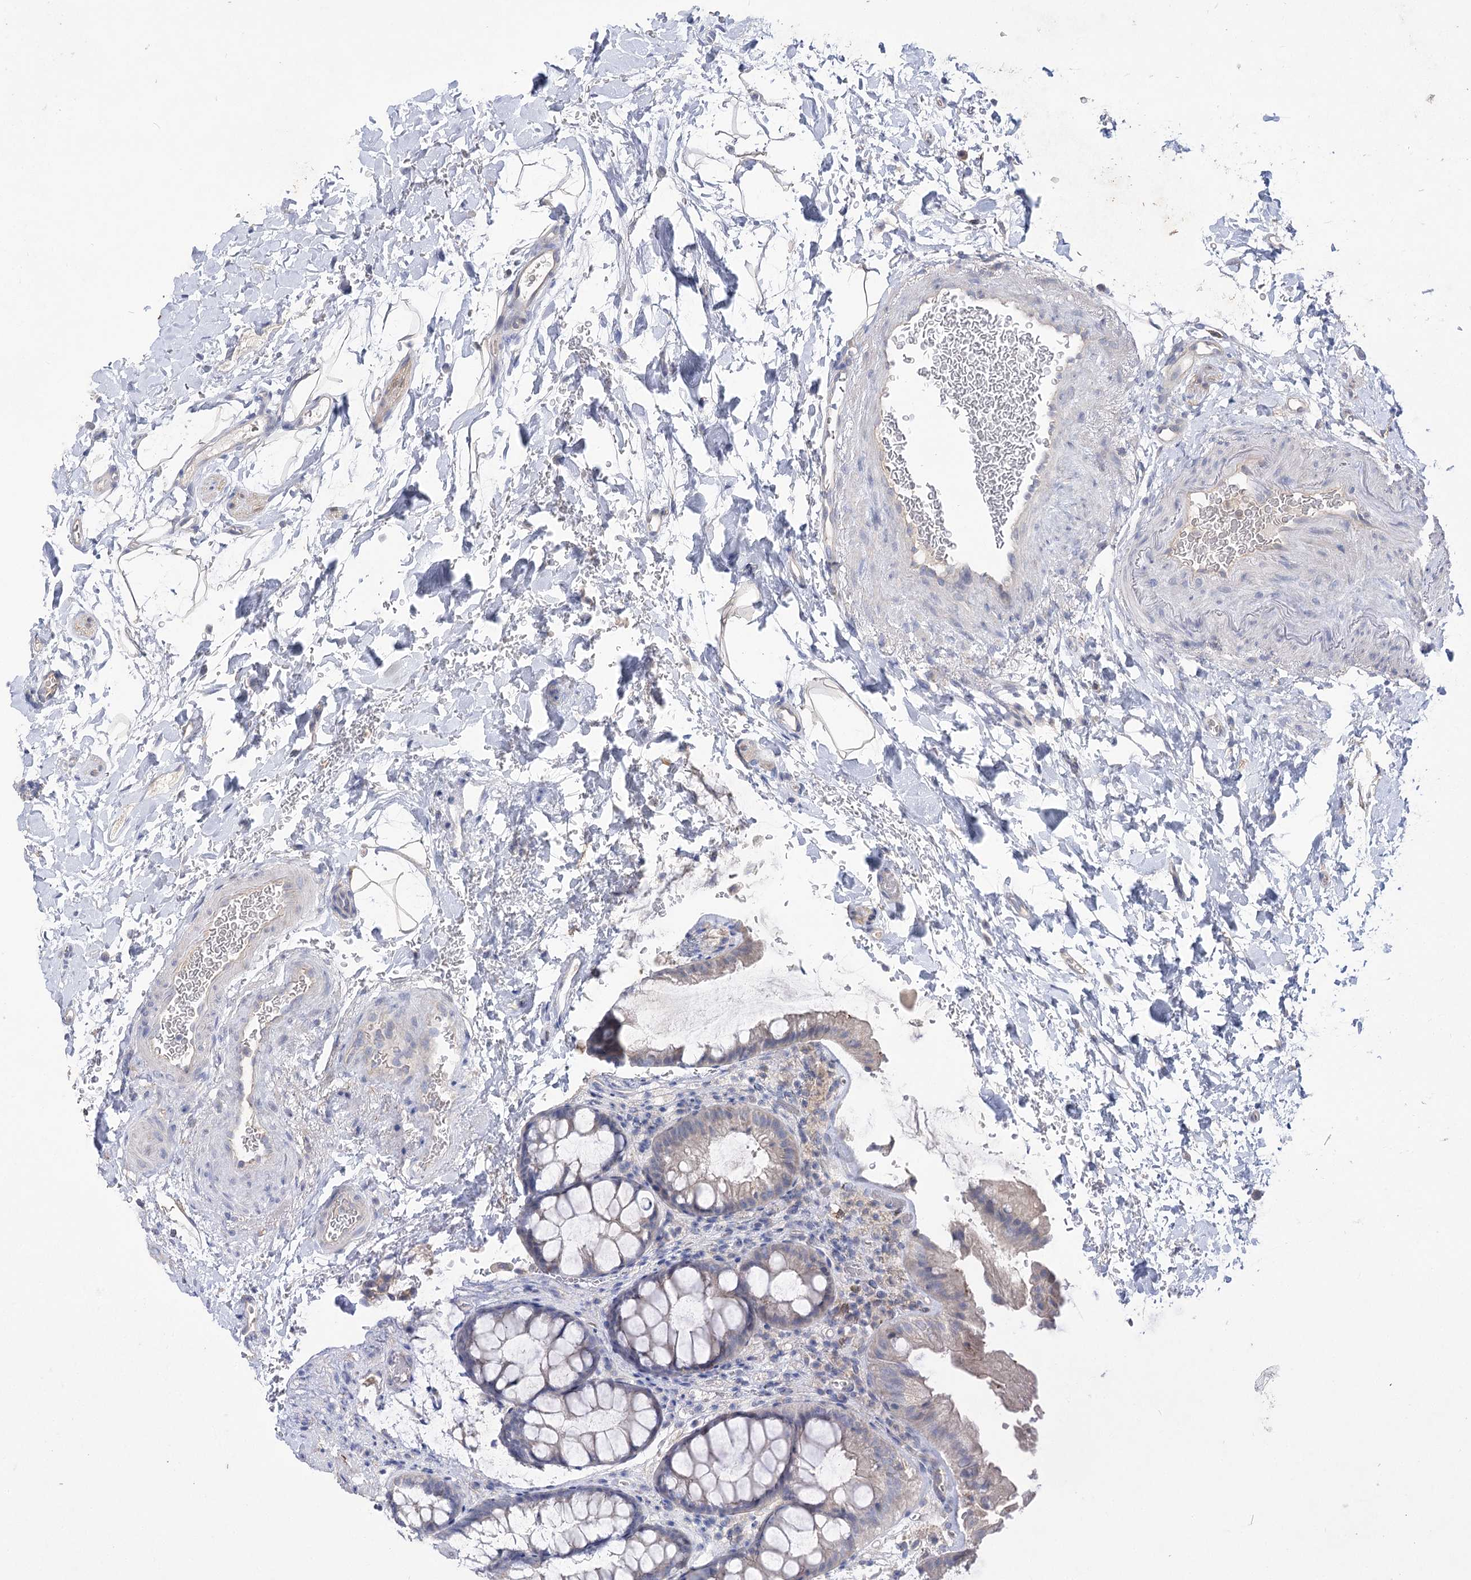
{"staining": {"intensity": "negative", "quantity": "none", "location": "none"}, "tissue": "colon", "cell_type": "Endothelial cells", "image_type": "normal", "snomed": [{"axis": "morphology", "description": "Normal tissue, NOS"}, {"axis": "topography", "description": "Colon"}], "caption": "Benign colon was stained to show a protein in brown. There is no significant staining in endothelial cells.", "gene": "AURKC", "patient": {"sex": "female", "age": 62}}